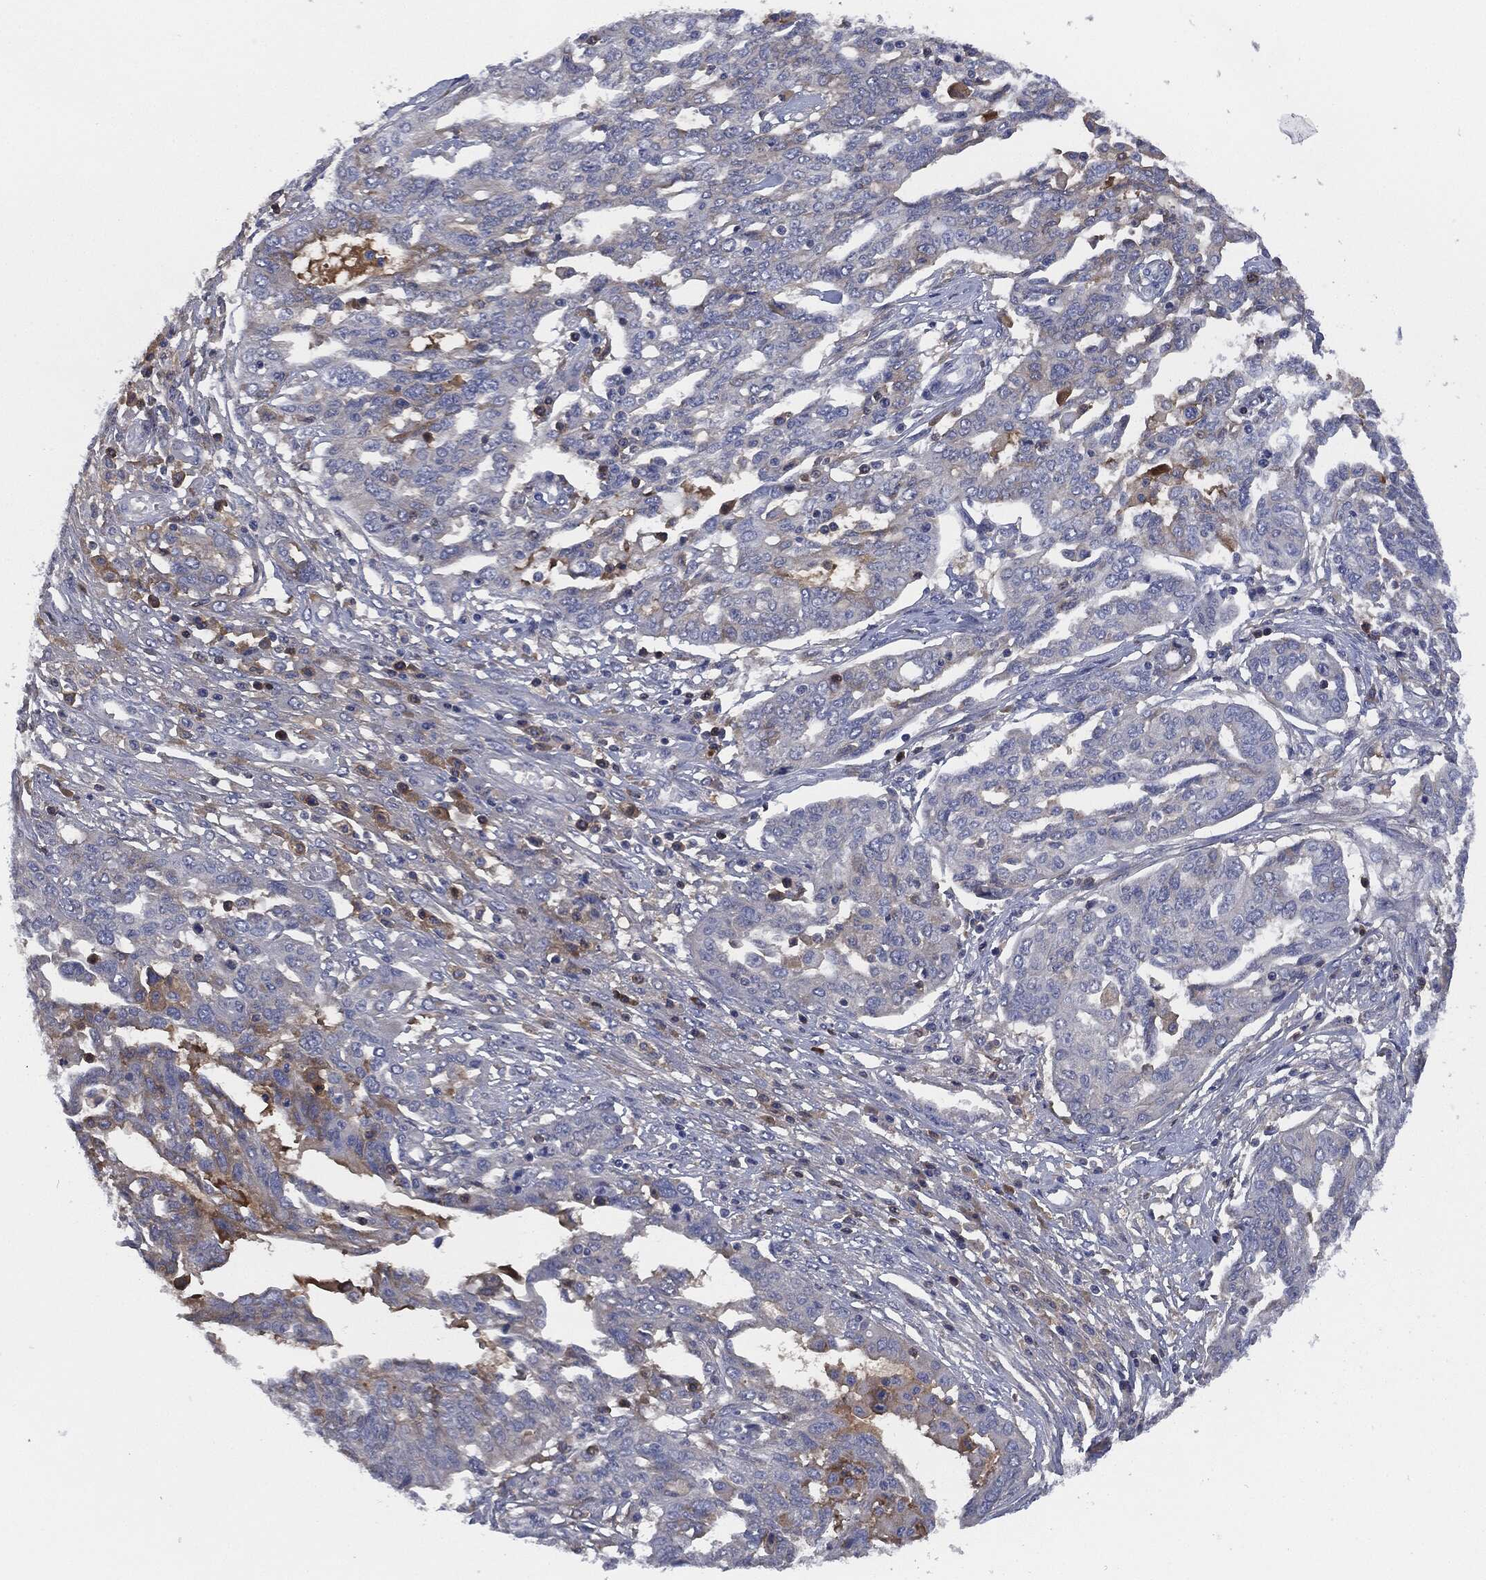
{"staining": {"intensity": "weak", "quantity": "<25%", "location": "cytoplasmic/membranous"}, "tissue": "ovarian cancer", "cell_type": "Tumor cells", "image_type": "cancer", "snomed": [{"axis": "morphology", "description": "Cystadenocarcinoma, serous, NOS"}, {"axis": "topography", "description": "Ovary"}], "caption": "Tumor cells show no significant protein positivity in ovarian serous cystadenocarcinoma. (DAB immunohistochemistry (IHC), high magnification).", "gene": "SIGLEC7", "patient": {"sex": "female", "age": 67}}